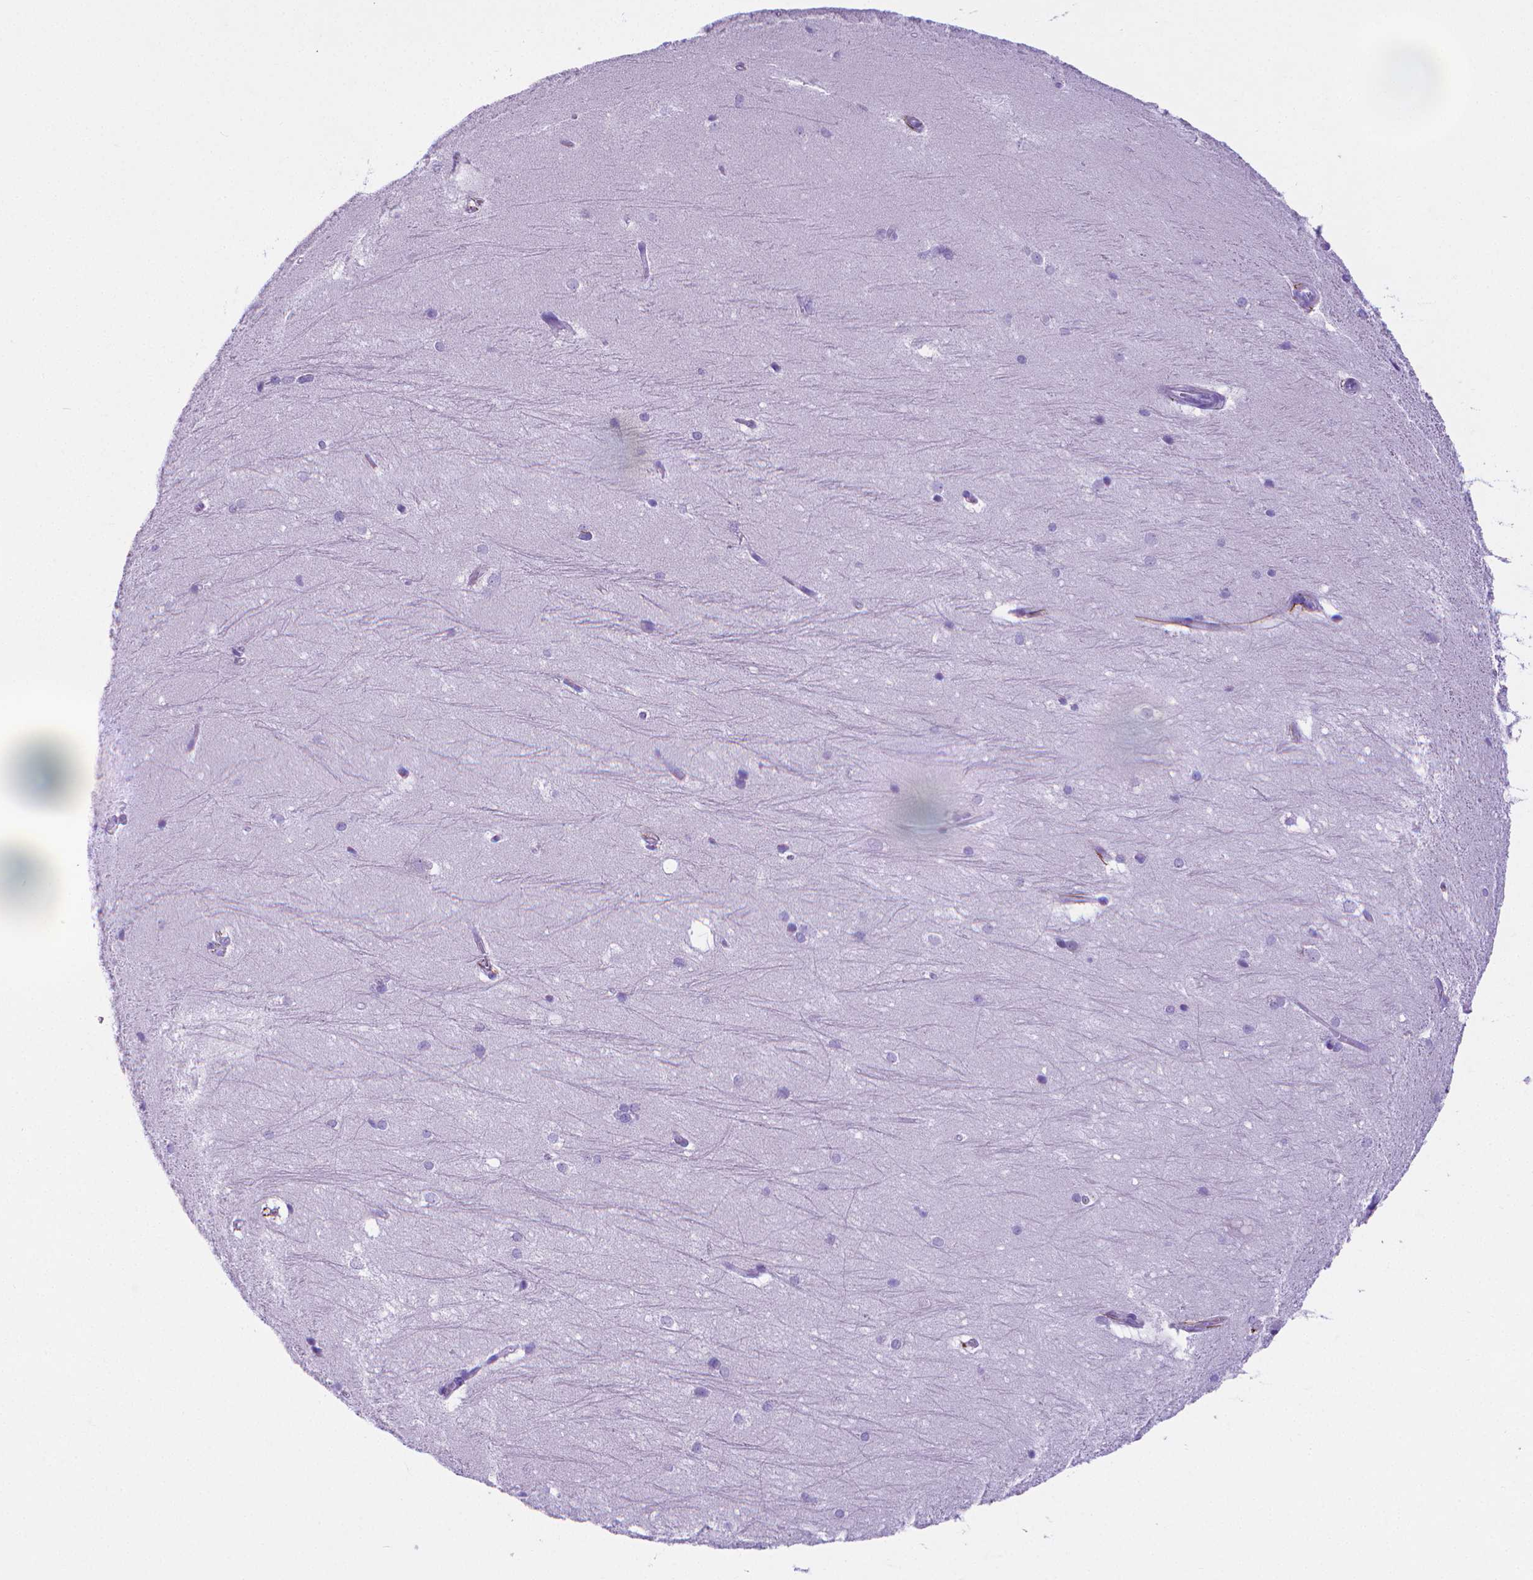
{"staining": {"intensity": "negative", "quantity": "none", "location": "none"}, "tissue": "hippocampus", "cell_type": "Glial cells", "image_type": "normal", "snomed": [{"axis": "morphology", "description": "Normal tissue, NOS"}, {"axis": "topography", "description": "Cerebral cortex"}, {"axis": "topography", "description": "Hippocampus"}], "caption": "Glial cells are negative for protein expression in normal human hippocampus. (Stains: DAB (3,3'-diaminobenzidine) immunohistochemistry with hematoxylin counter stain, Microscopy: brightfield microscopy at high magnification).", "gene": "MFAP2", "patient": {"sex": "female", "age": 19}}